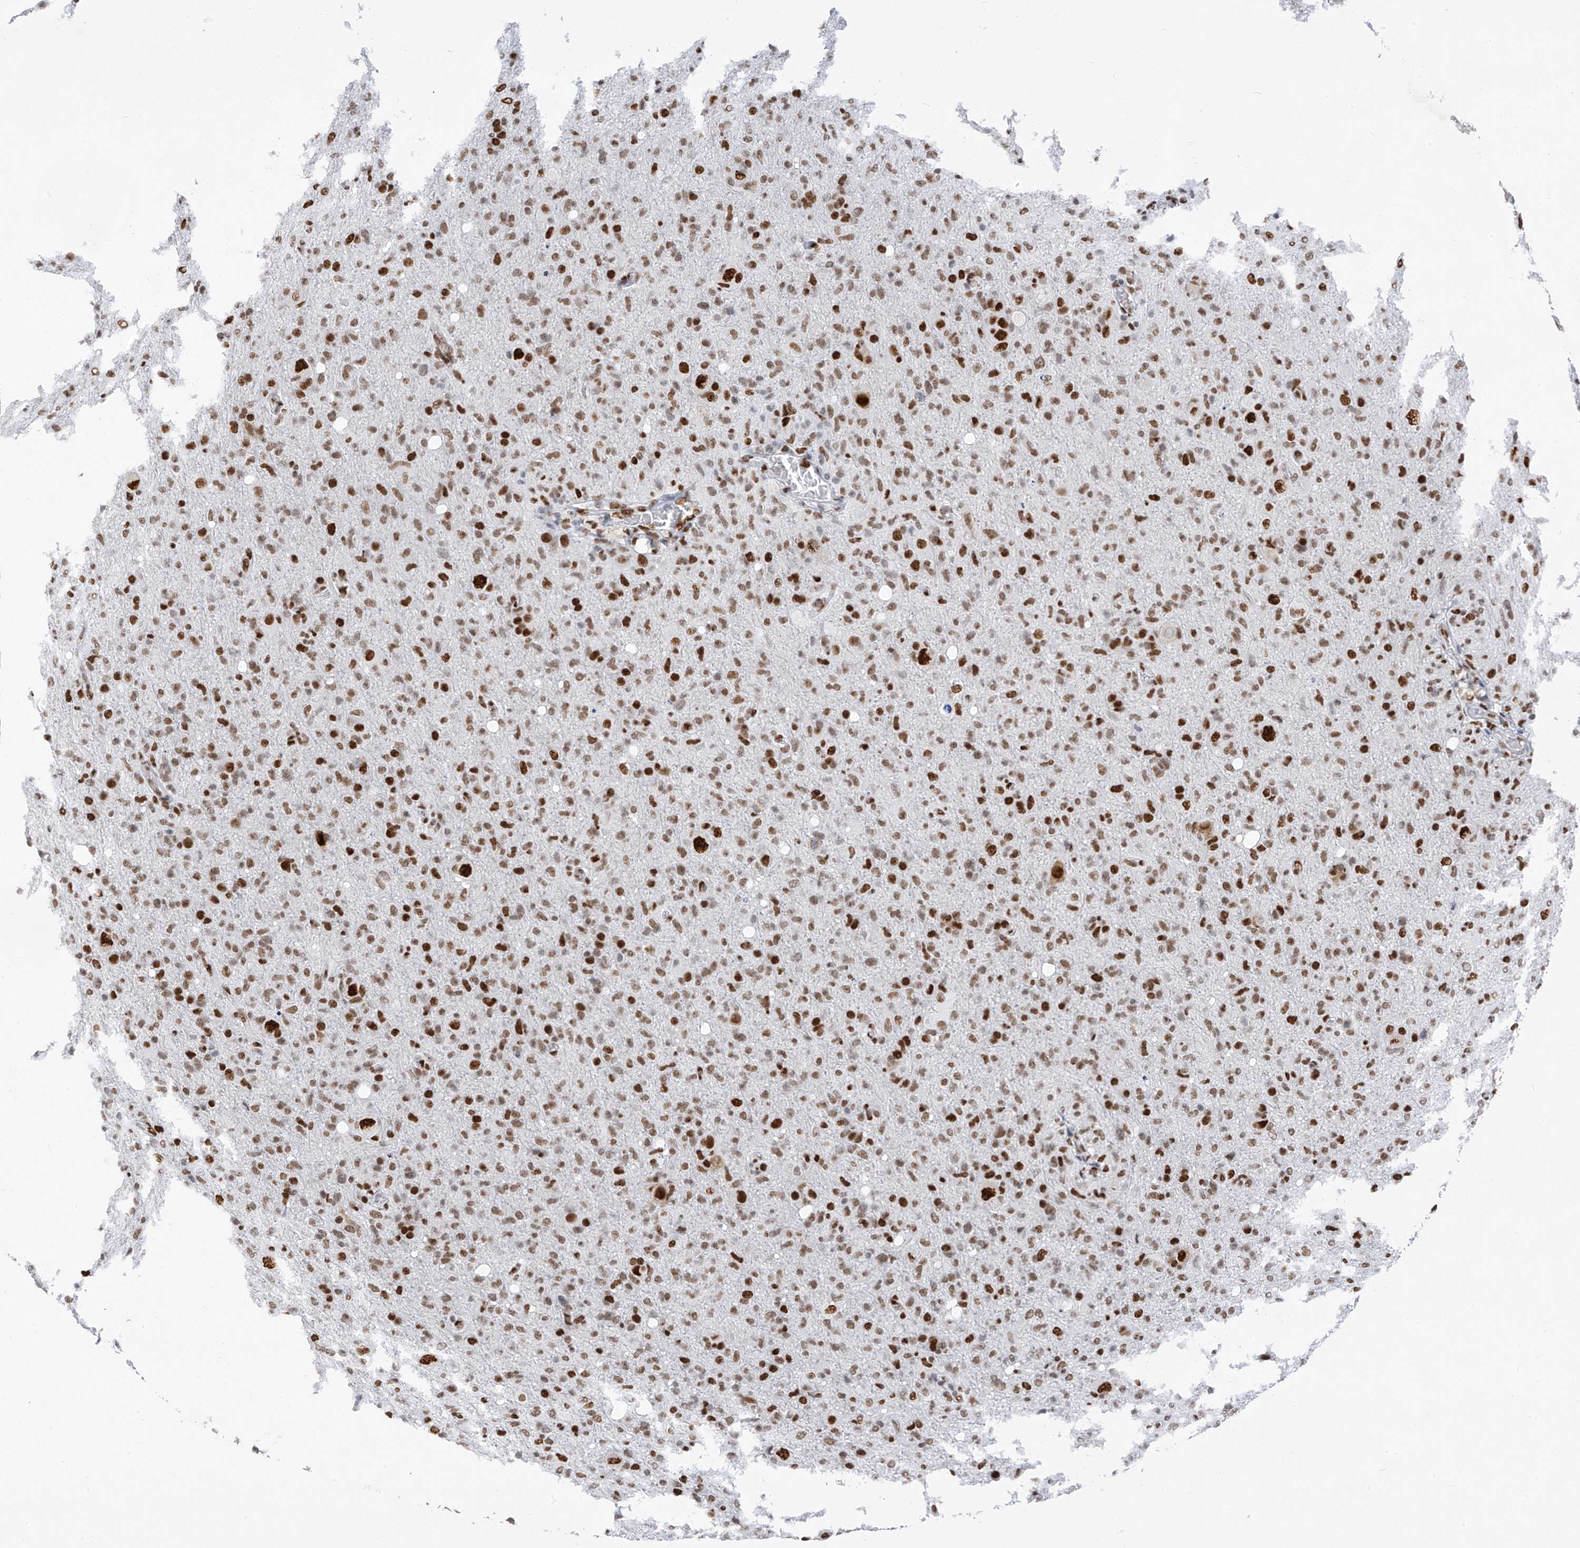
{"staining": {"intensity": "strong", "quantity": ">75%", "location": "nuclear"}, "tissue": "glioma", "cell_type": "Tumor cells", "image_type": "cancer", "snomed": [{"axis": "morphology", "description": "Glioma, malignant, High grade"}, {"axis": "topography", "description": "Brain"}], "caption": "A high-resolution image shows immunohistochemistry staining of malignant high-grade glioma, which reveals strong nuclear expression in about >75% of tumor cells. The staining was performed using DAB, with brown indicating positive protein expression. Nuclei are stained blue with hematoxylin.", "gene": "KHSRP", "patient": {"sex": "female", "age": 57}}